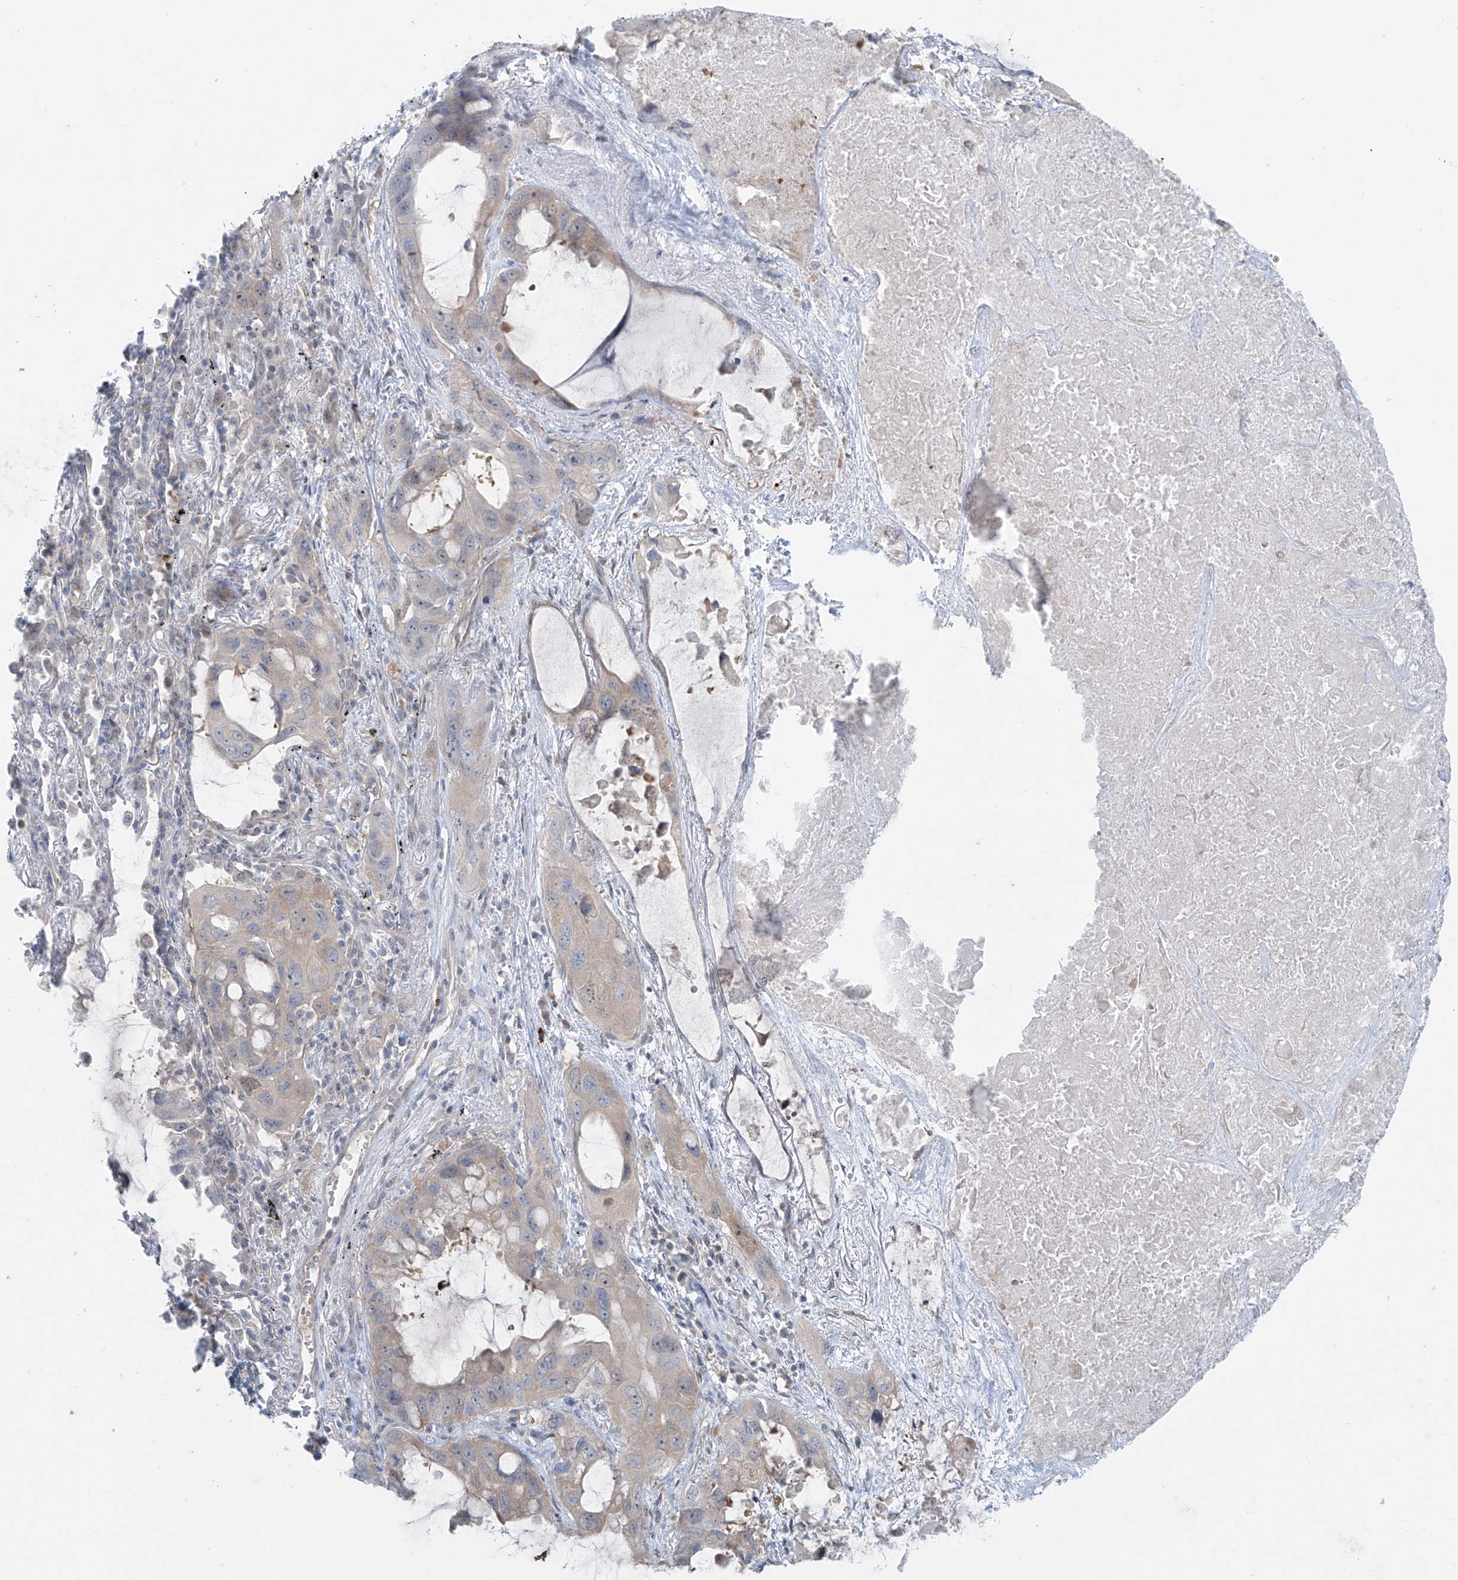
{"staining": {"intensity": "weak", "quantity": "<25%", "location": "cytoplasmic/membranous"}, "tissue": "lung cancer", "cell_type": "Tumor cells", "image_type": "cancer", "snomed": [{"axis": "morphology", "description": "Squamous cell carcinoma, NOS"}, {"axis": "topography", "description": "Lung"}], "caption": "IHC of human squamous cell carcinoma (lung) shows no positivity in tumor cells.", "gene": "PPAT", "patient": {"sex": "female", "age": 73}}